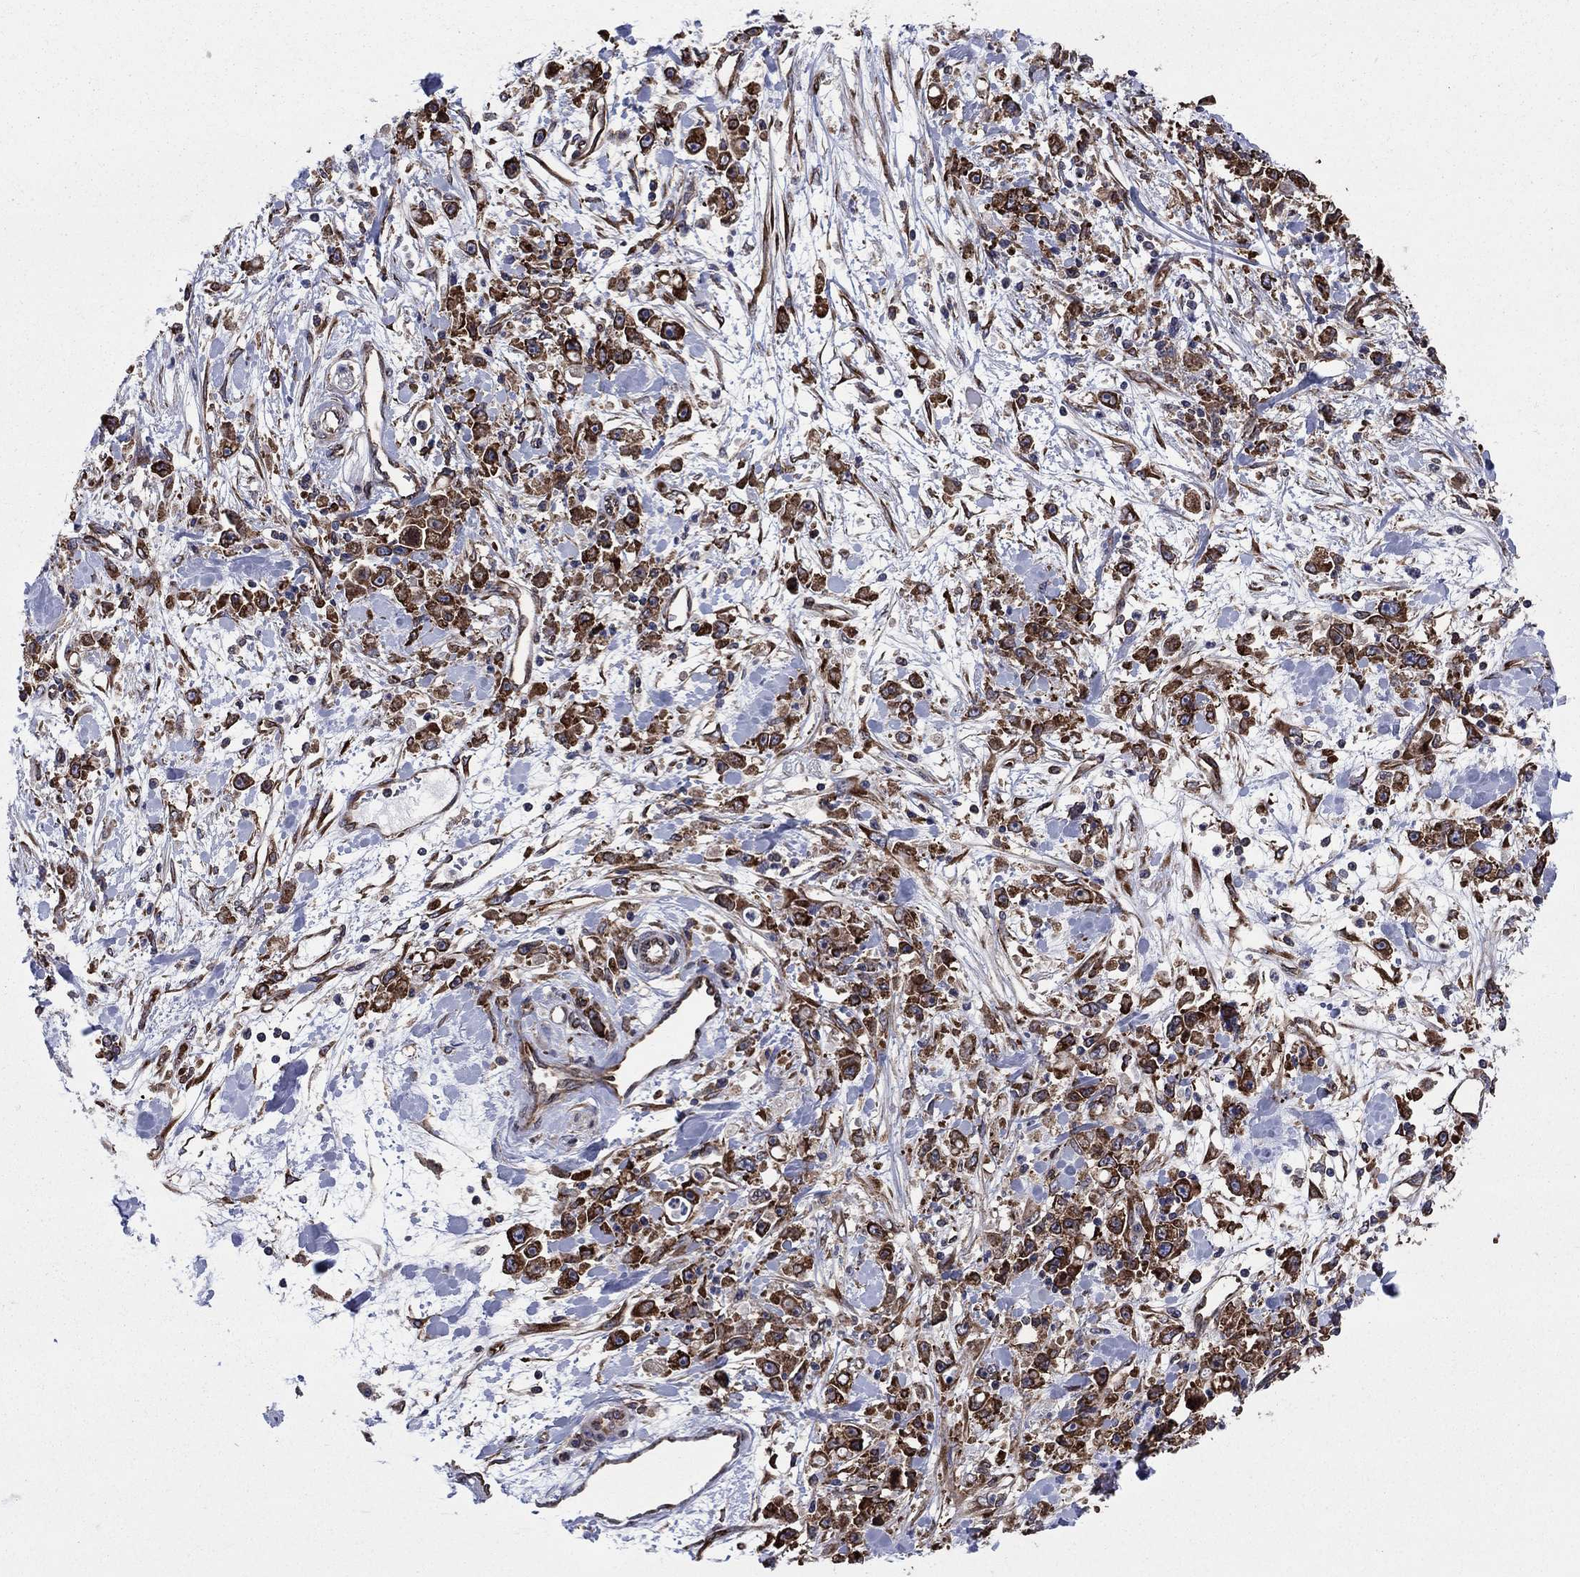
{"staining": {"intensity": "strong", "quantity": ">75%", "location": "cytoplasmic/membranous"}, "tissue": "stomach cancer", "cell_type": "Tumor cells", "image_type": "cancer", "snomed": [{"axis": "morphology", "description": "Adenocarcinoma, NOS"}, {"axis": "topography", "description": "Stomach"}], "caption": "Brown immunohistochemical staining in human stomach cancer (adenocarcinoma) demonstrates strong cytoplasmic/membranous positivity in approximately >75% of tumor cells. (DAB IHC, brown staining for protein, blue staining for nuclei).", "gene": "YBX1", "patient": {"sex": "female", "age": 59}}